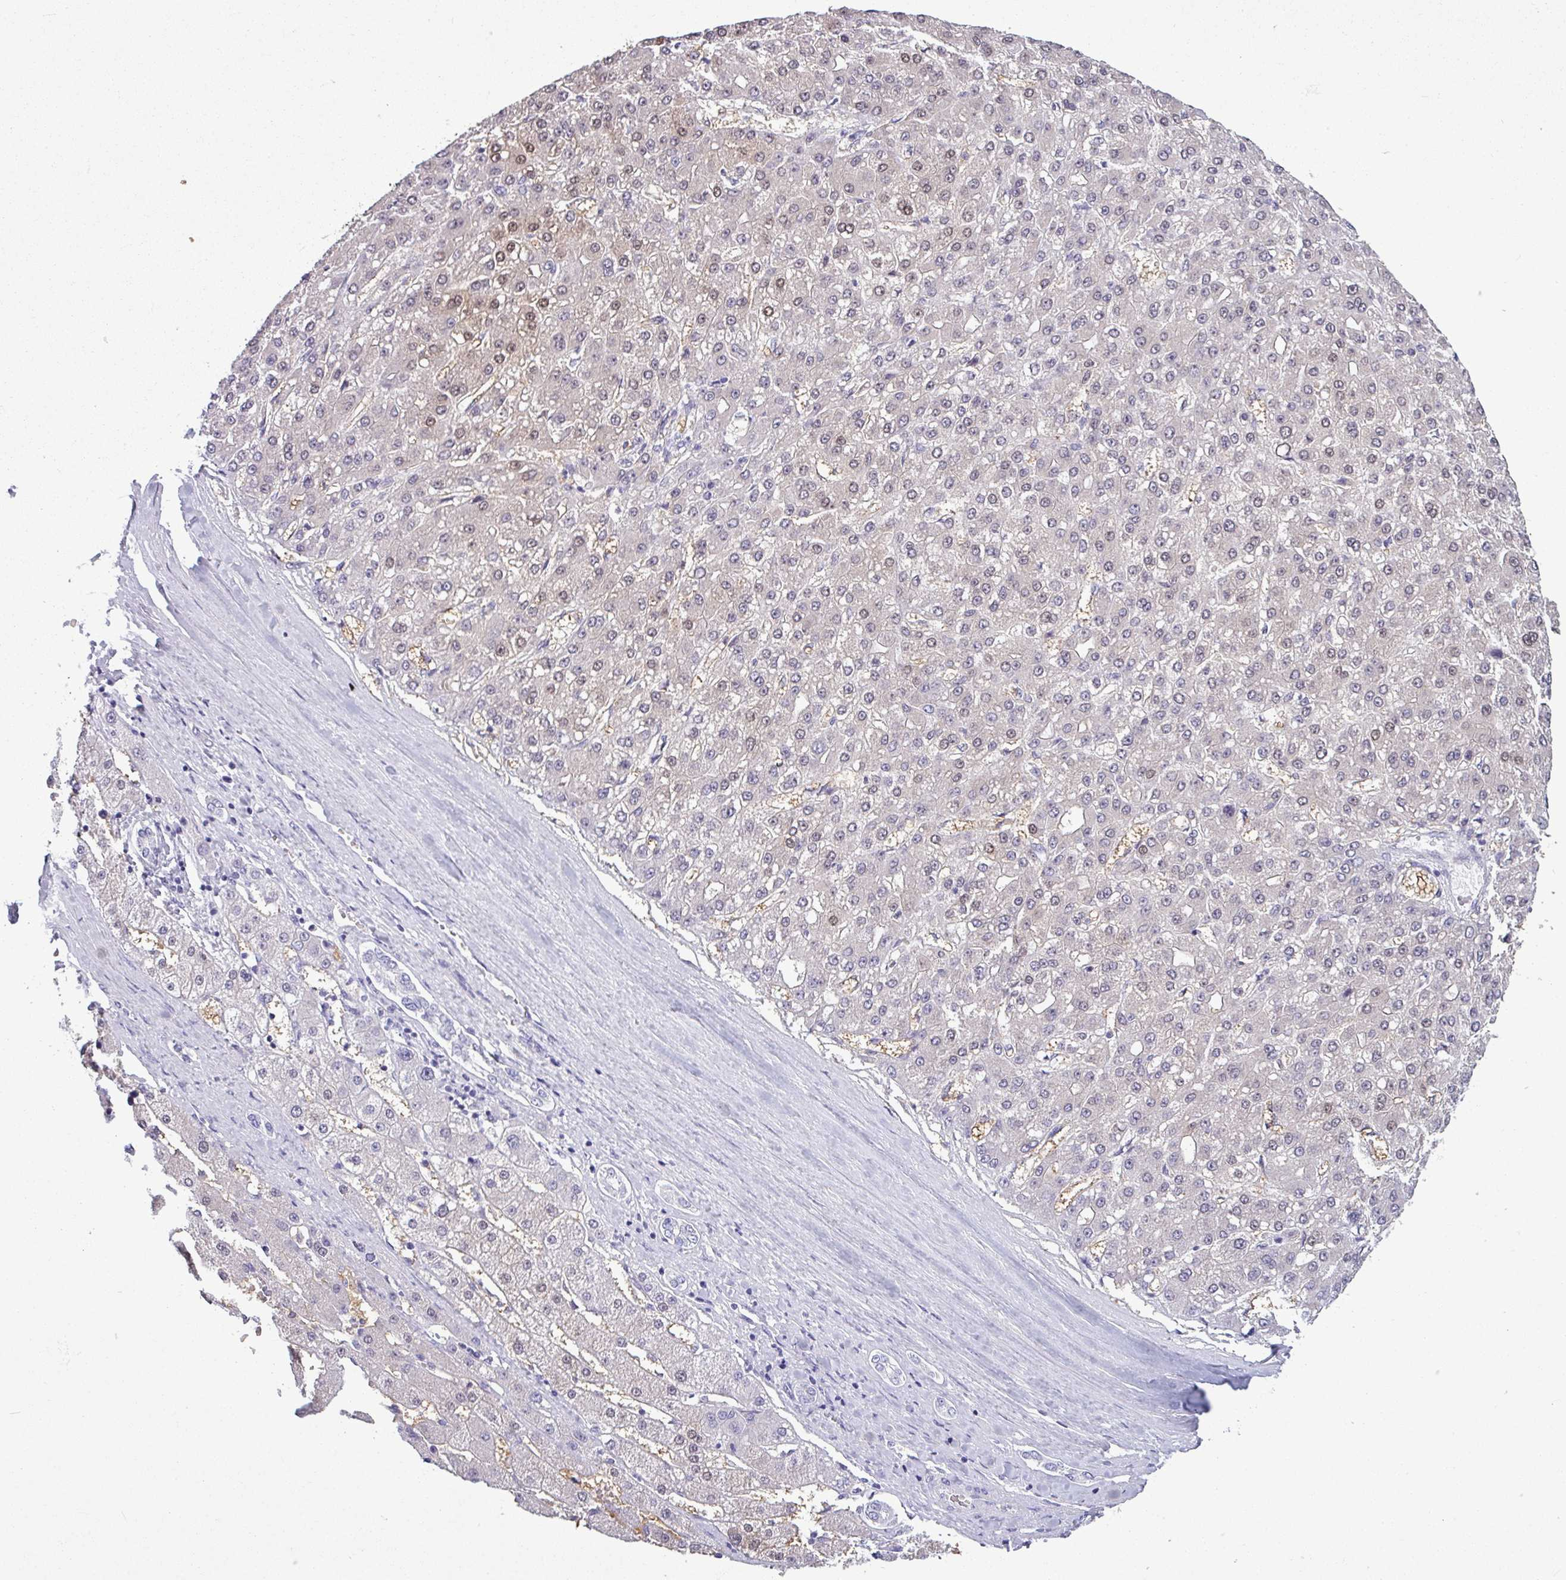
{"staining": {"intensity": "moderate", "quantity": "<25%", "location": "nuclear"}, "tissue": "liver cancer", "cell_type": "Tumor cells", "image_type": "cancer", "snomed": [{"axis": "morphology", "description": "Carcinoma, Hepatocellular, NOS"}, {"axis": "topography", "description": "Liver"}], "caption": "Protein expression analysis of human liver hepatocellular carcinoma reveals moderate nuclear expression in approximately <25% of tumor cells. (Stains: DAB (3,3'-diaminobenzidine) in brown, nuclei in blue, Microscopy: brightfield microscopy at high magnification).", "gene": "SRGAP1", "patient": {"sex": "male", "age": 67}}